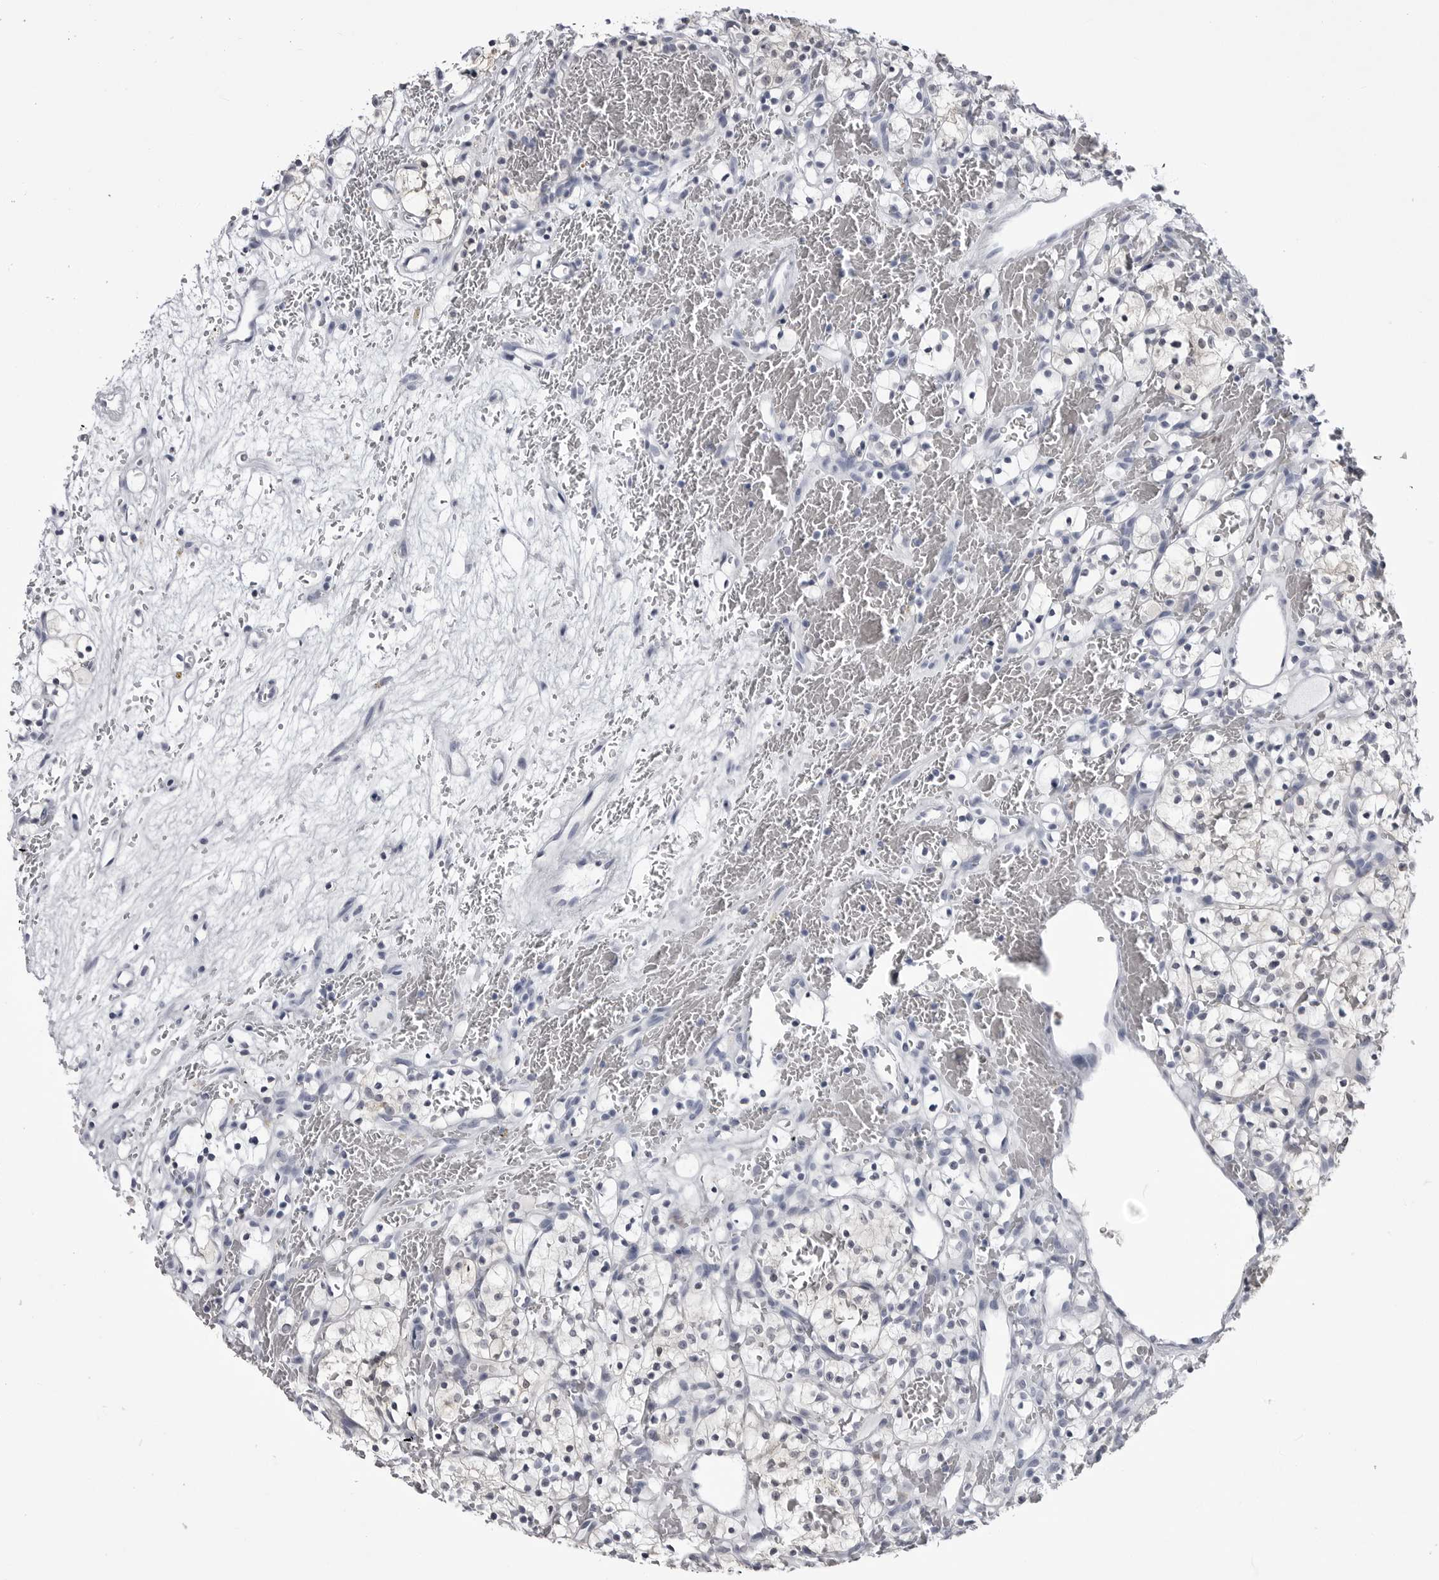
{"staining": {"intensity": "negative", "quantity": "none", "location": "none"}, "tissue": "renal cancer", "cell_type": "Tumor cells", "image_type": "cancer", "snomed": [{"axis": "morphology", "description": "Adenocarcinoma, NOS"}, {"axis": "topography", "description": "Kidney"}], "caption": "IHC image of neoplastic tissue: renal cancer stained with DAB (3,3'-diaminobenzidine) demonstrates no significant protein positivity in tumor cells.", "gene": "STAP2", "patient": {"sex": "female", "age": 57}}